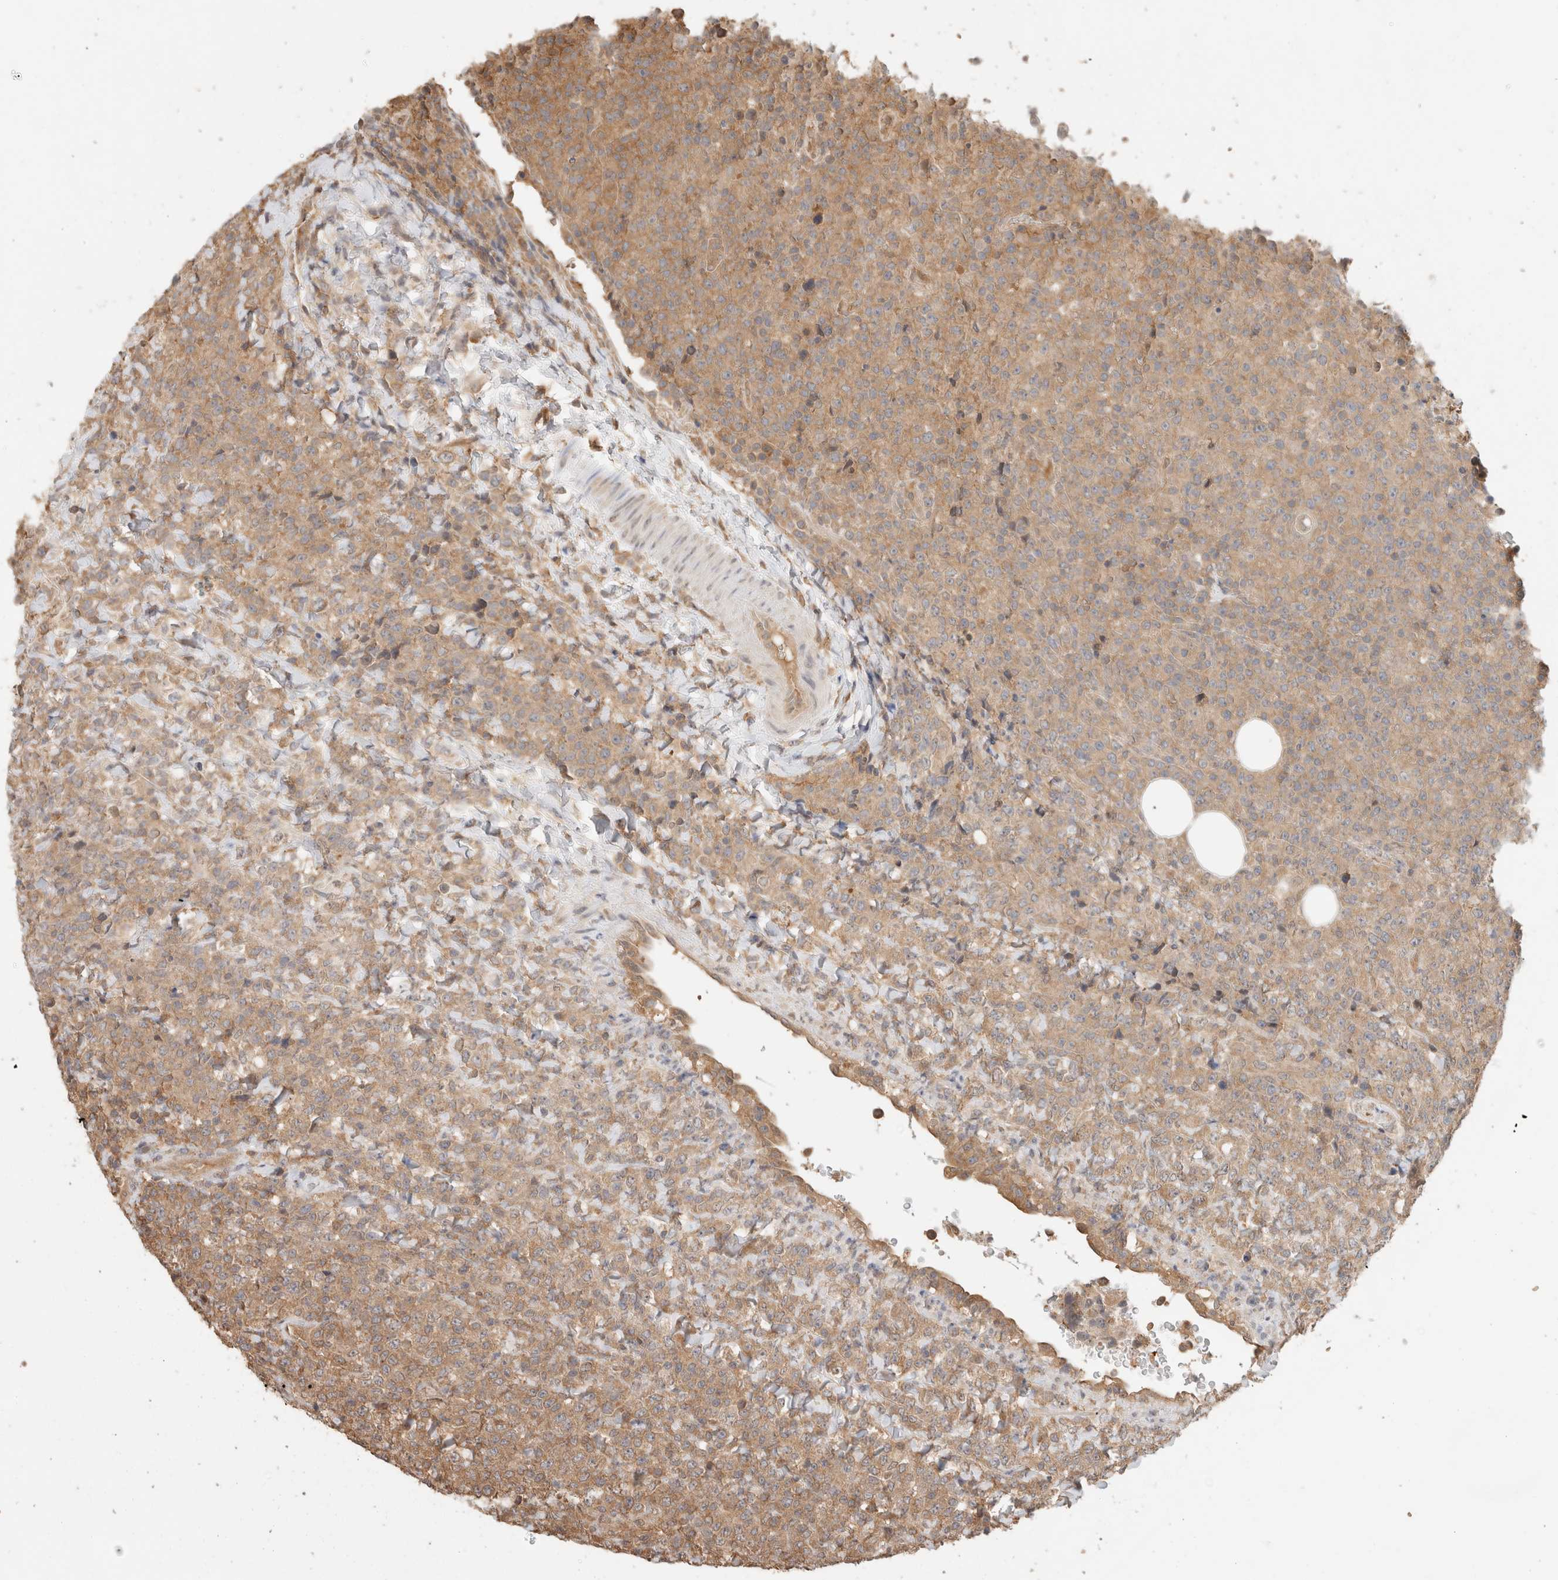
{"staining": {"intensity": "moderate", "quantity": ">75%", "location": "cytoplasmic/membranous"}, "tissue": "lymphoma", "cell_type": "Tumor cells", "image_type": "cancer", "snomed": [{"axis": "morphology", "description": "Malignant lymphoma, non-Hodgkin's type, High grade"}, {"axis": "topography", "description": "Lymph node"}], "caption": "High-power microscopy captured an immunohistochemistry micrograph of high-grade malignant lymphoma, non-Hodgkin's type, revealing moderate cytoplasmic/membranous staining in approximately >75% of tumor cells.", "gene": "YWHAH", "patient": {"sex": "male", "age": 13}}